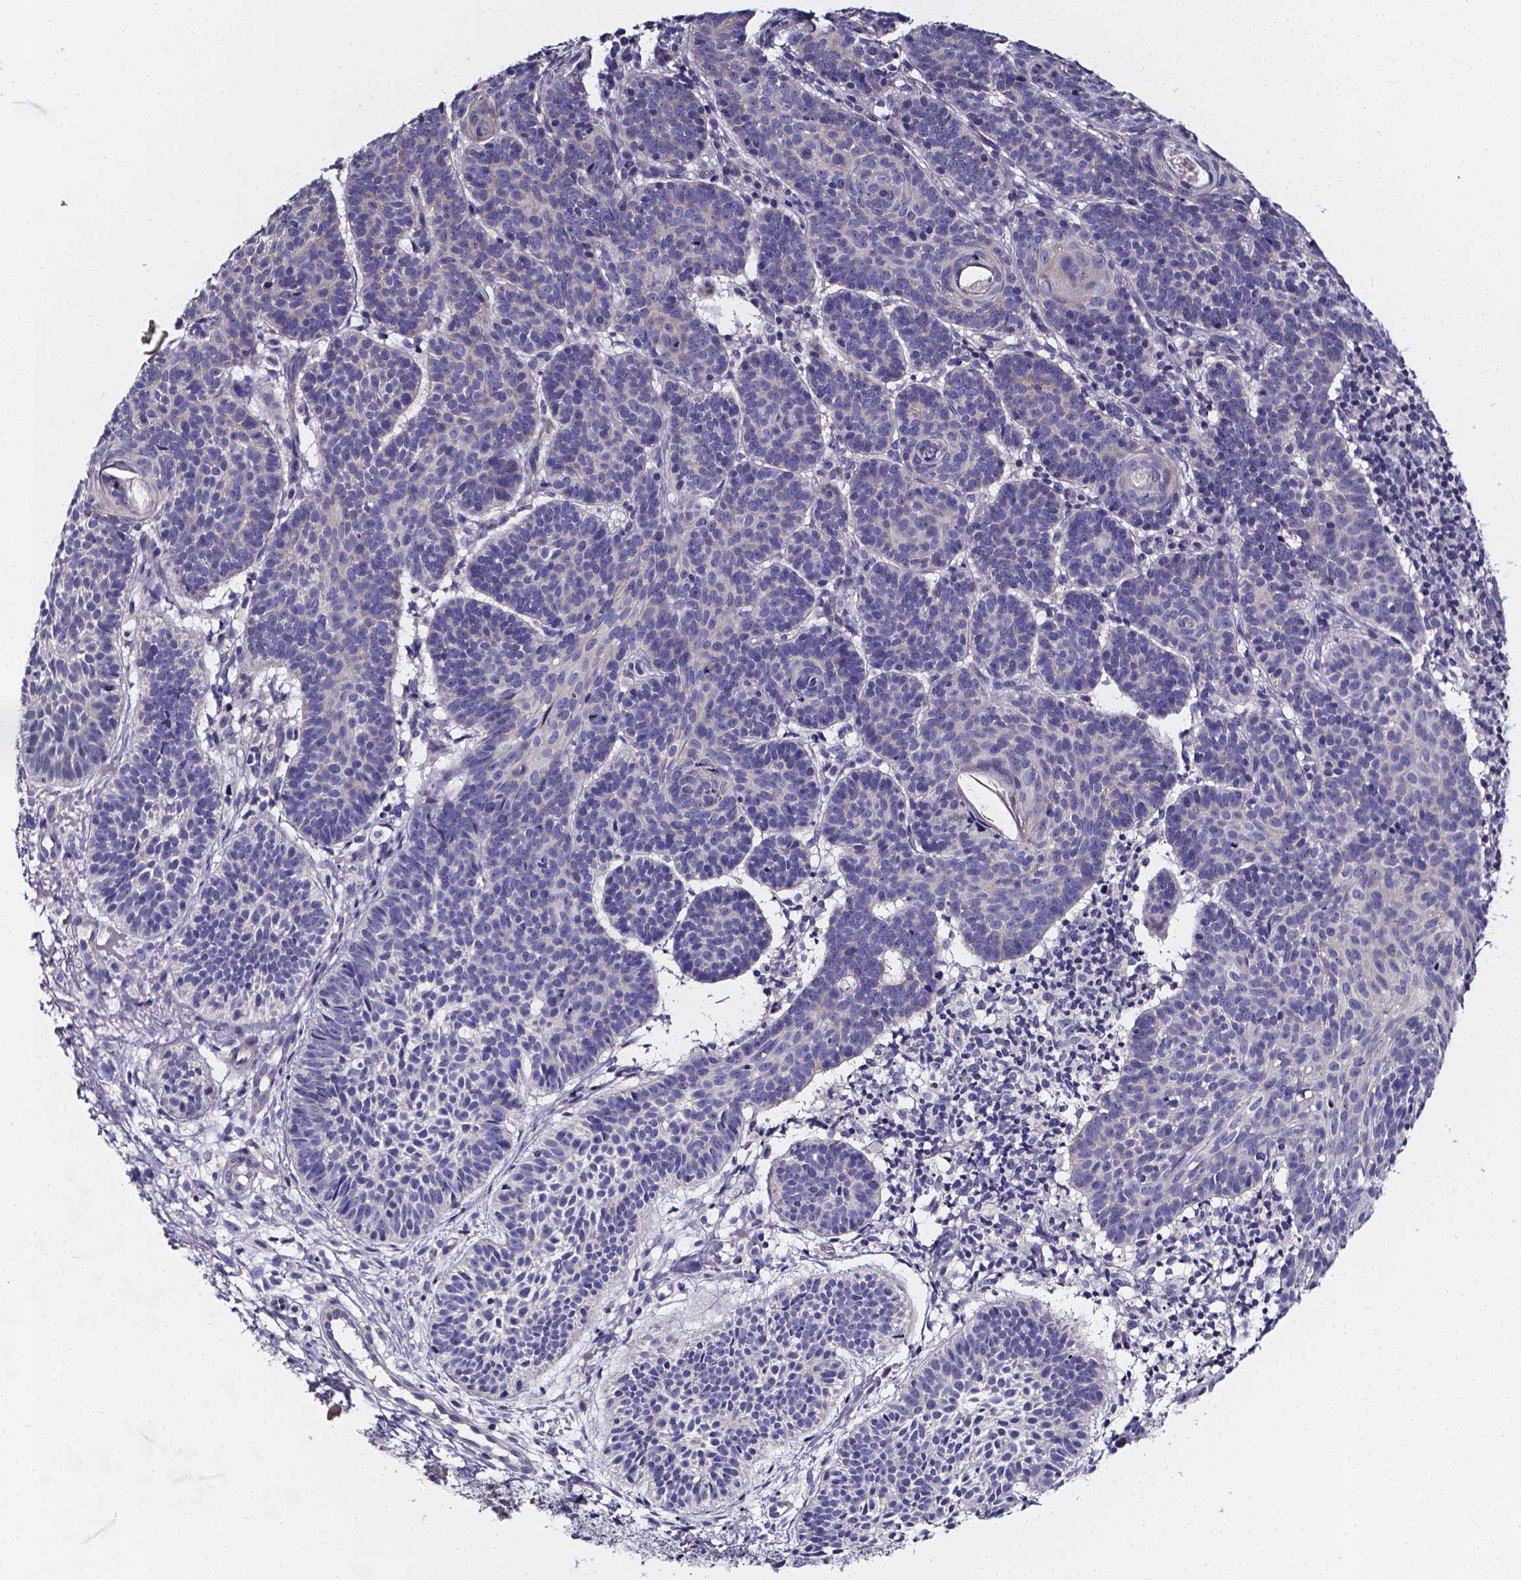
{"staining": {"intensity": "negative", "quantity": "none", "location": "none"}, "tissue": "skin cancer", "cell_type": "Tumor cells", "image_type": "cancer", "snomed": [{"axis": "morphology", "description": "Basal cell carcinoma"}, {"axis": "topography", "description": "Skin"}], "caption": "Immunohistochemistry micrograph of human skin cancer (basal cell carcinoma) stained for a protein (brown), which exhibits no positivity in tumor cells.", "gene": "CACNG8", "patient": {"sex": "male", "age": 72}}